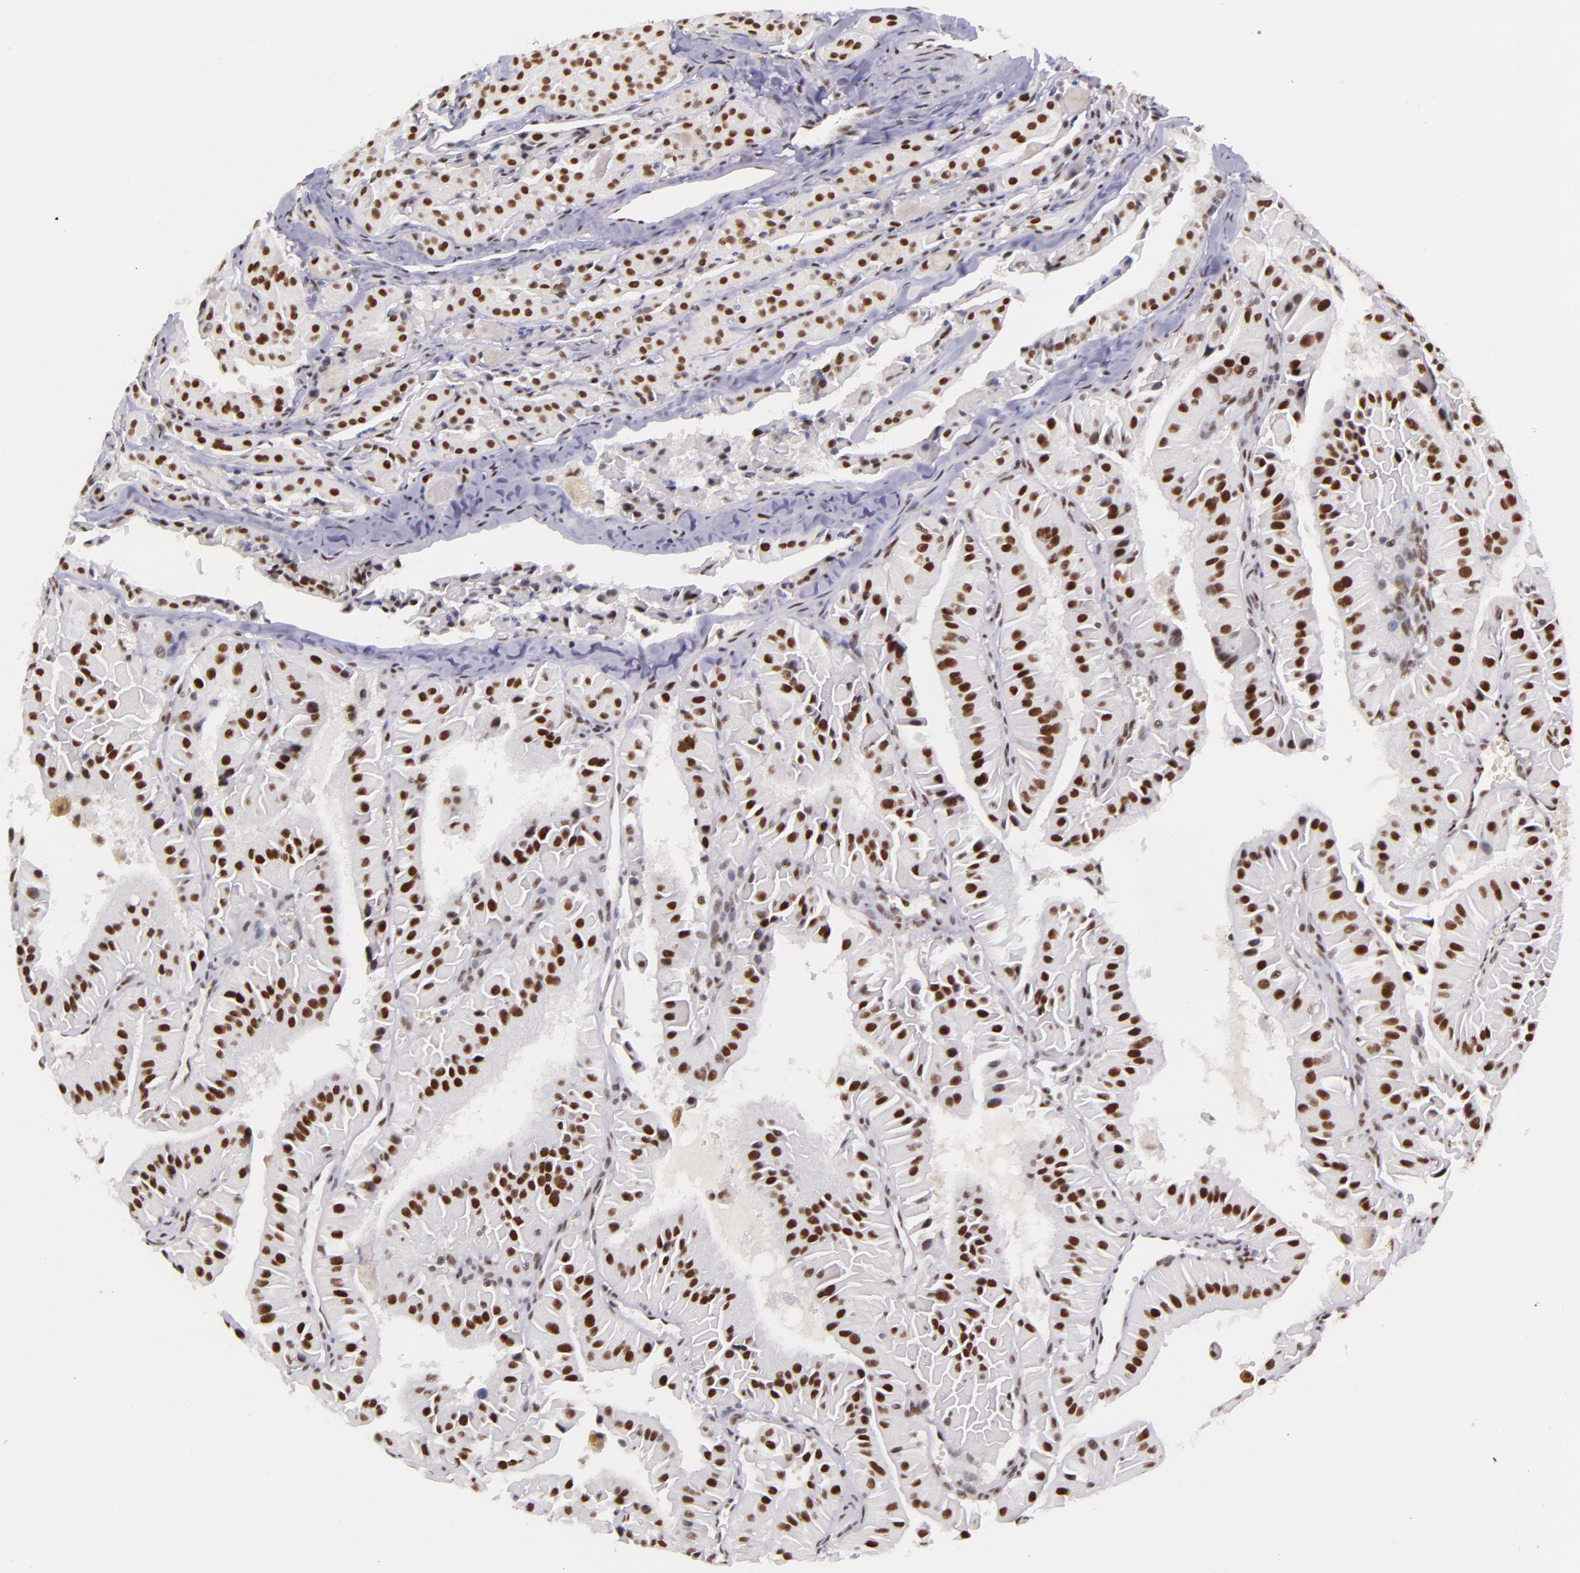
{"staining": {"intensity": "strong", "quantity": ">75%", "location": "nuclear"}, "tissue": "thyroid cancer", "cell_type": "Tumor cells", "image_type": "cancer", "snomed": [{"axis": "morphology", "description": "Carcinoma, NOS"}, {"axis": "topography", "description": "Thyroid gland"}], "caption": "Strong nuclear protein expression is seen in about >75% of tumor cells in carcinoma (thyroid).", "gene": "GPKOW", "patient": {"sex": "male", "age": 76}}